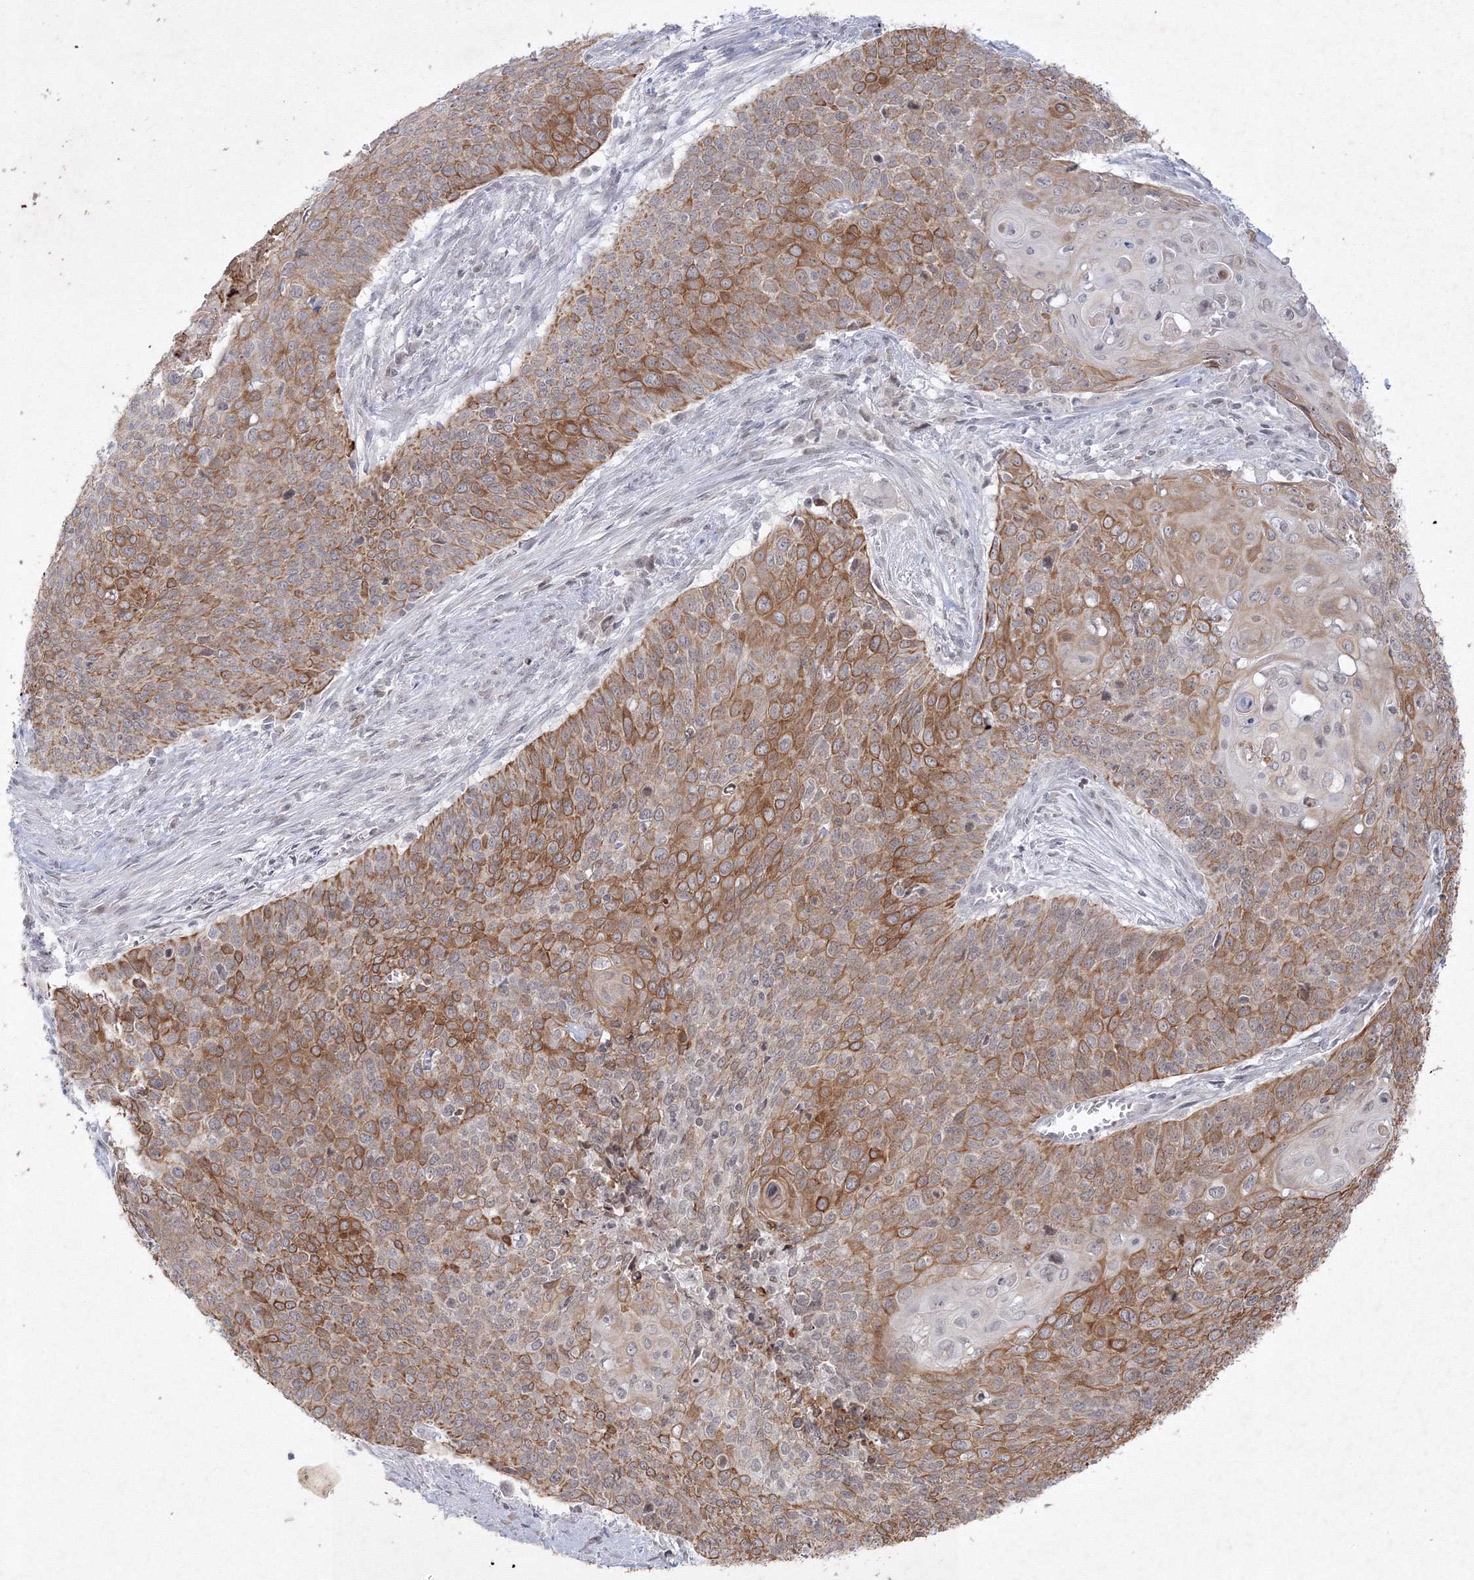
{"staining": {"intensity": "moderate", "quantity": ">75%", "location": "cytoplasmic/membranous"}, "tissue": "cervical cancer", "cell_type": "Tumor cells", "image_type": "cancer", "snomed": [{"axis": "morphology", "description": "Squamous cell carcinoma, NOS"}, {"axis": "topography", "description": "Cervix"}], "caption": "Cervical cancer stained with a protein marker reveals moderate staining in tumor cells.", "gene": "NXPE3", "patient": {"sex": "female", "age": 39}}